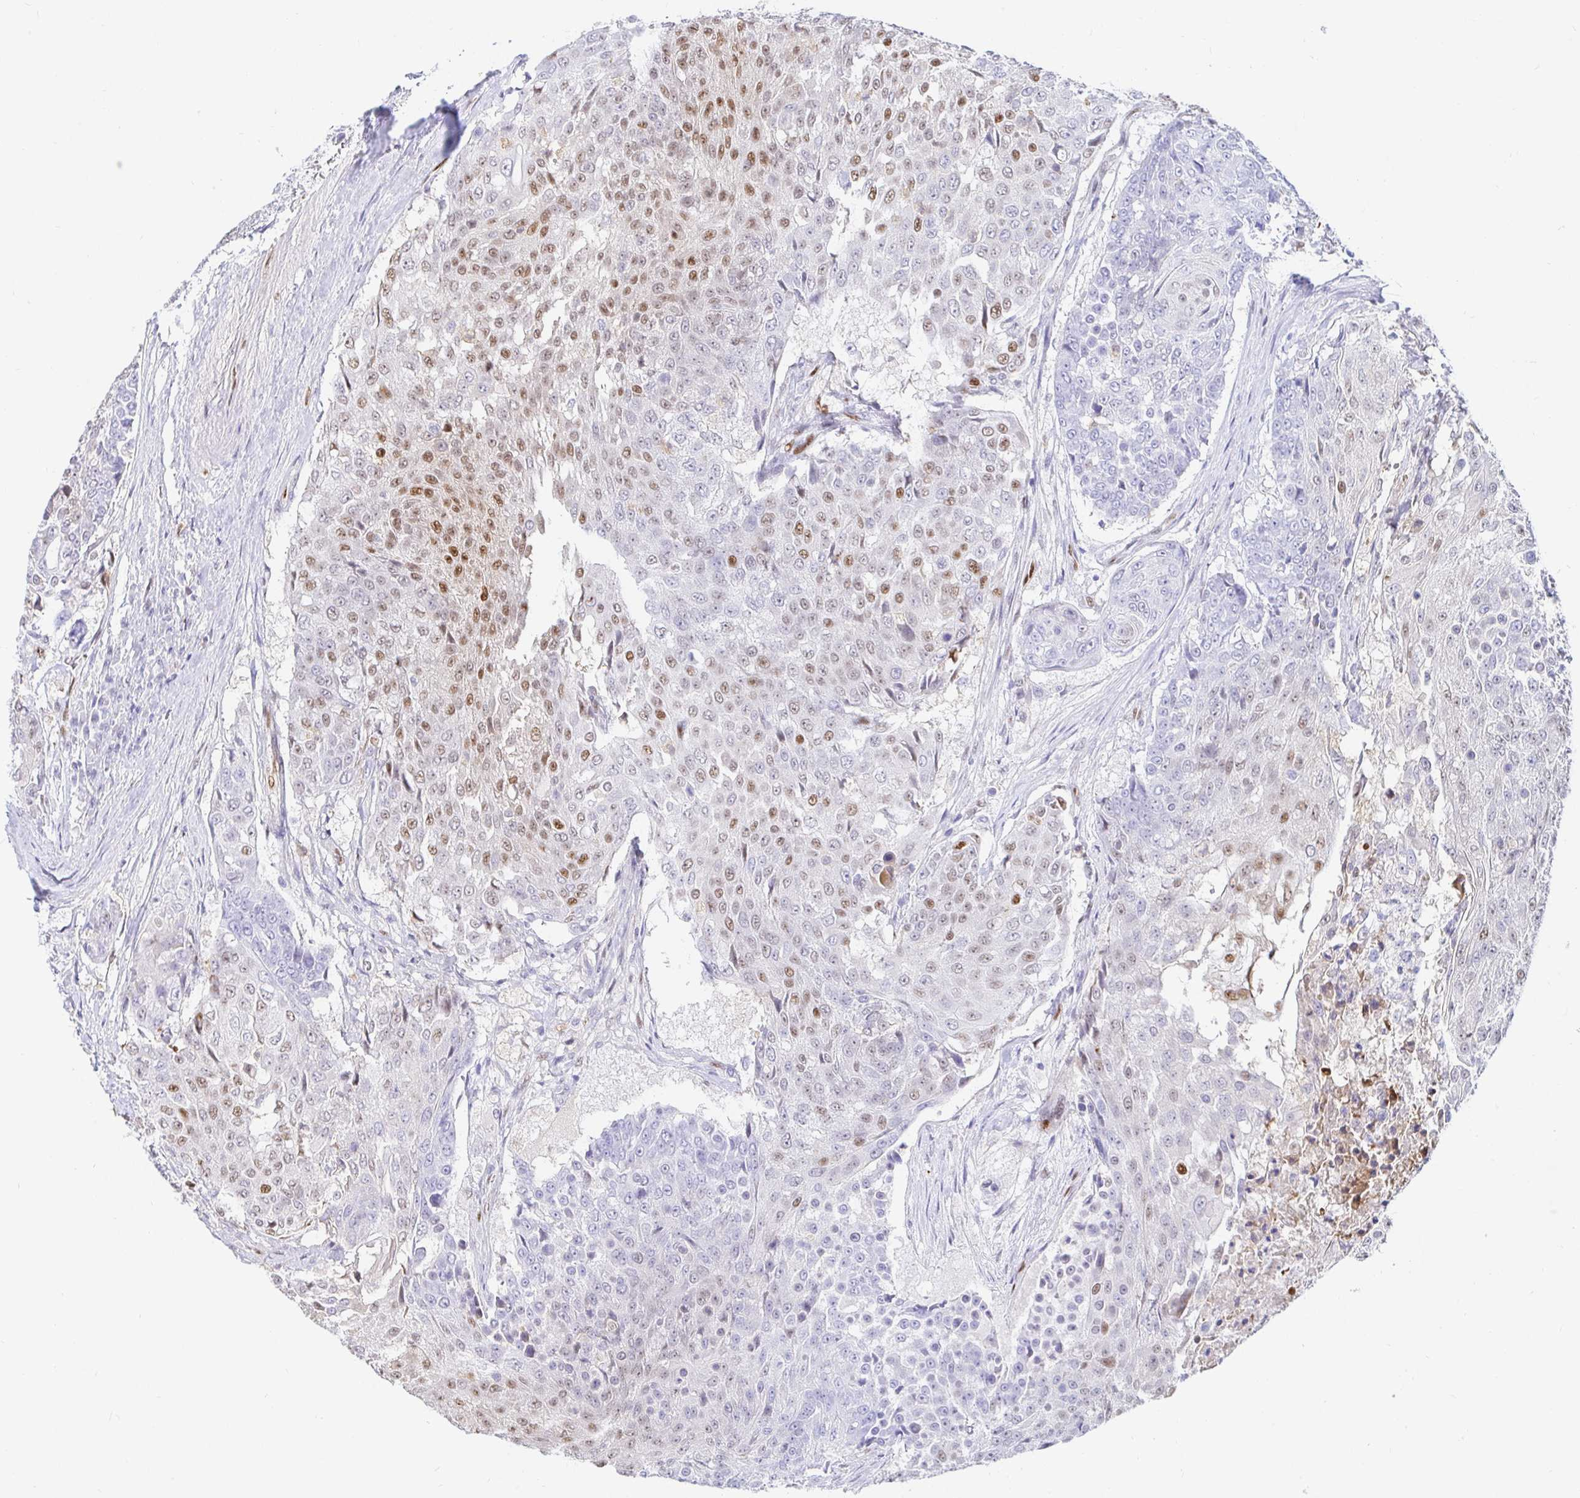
{"staining": {"intensity": "moderate", "quantity": "25%-75%", "location": "nuclear"}, "tissue": "urothelial cancer", "cell_type": "Tumor cells", "image_type": "cancer", "snomed": [{"axis": "morphology", "description": "Urothelial carcinoma, High grade"}, {"axis": "topography", "description": "Urinary bladder"}], "caption": "Immunohistochemistry (DAB (3,3'-diaminobenzidine)) staining of urothelial carcinoma (high-grade) reveals moderate nuclear protein staining in approximately 25%-75% of tumor cells. (Brightfield microscopy of DAB IHC at high magnification).", "gene": "HINFP", "patient": {"sex": "female", "age": 63}}